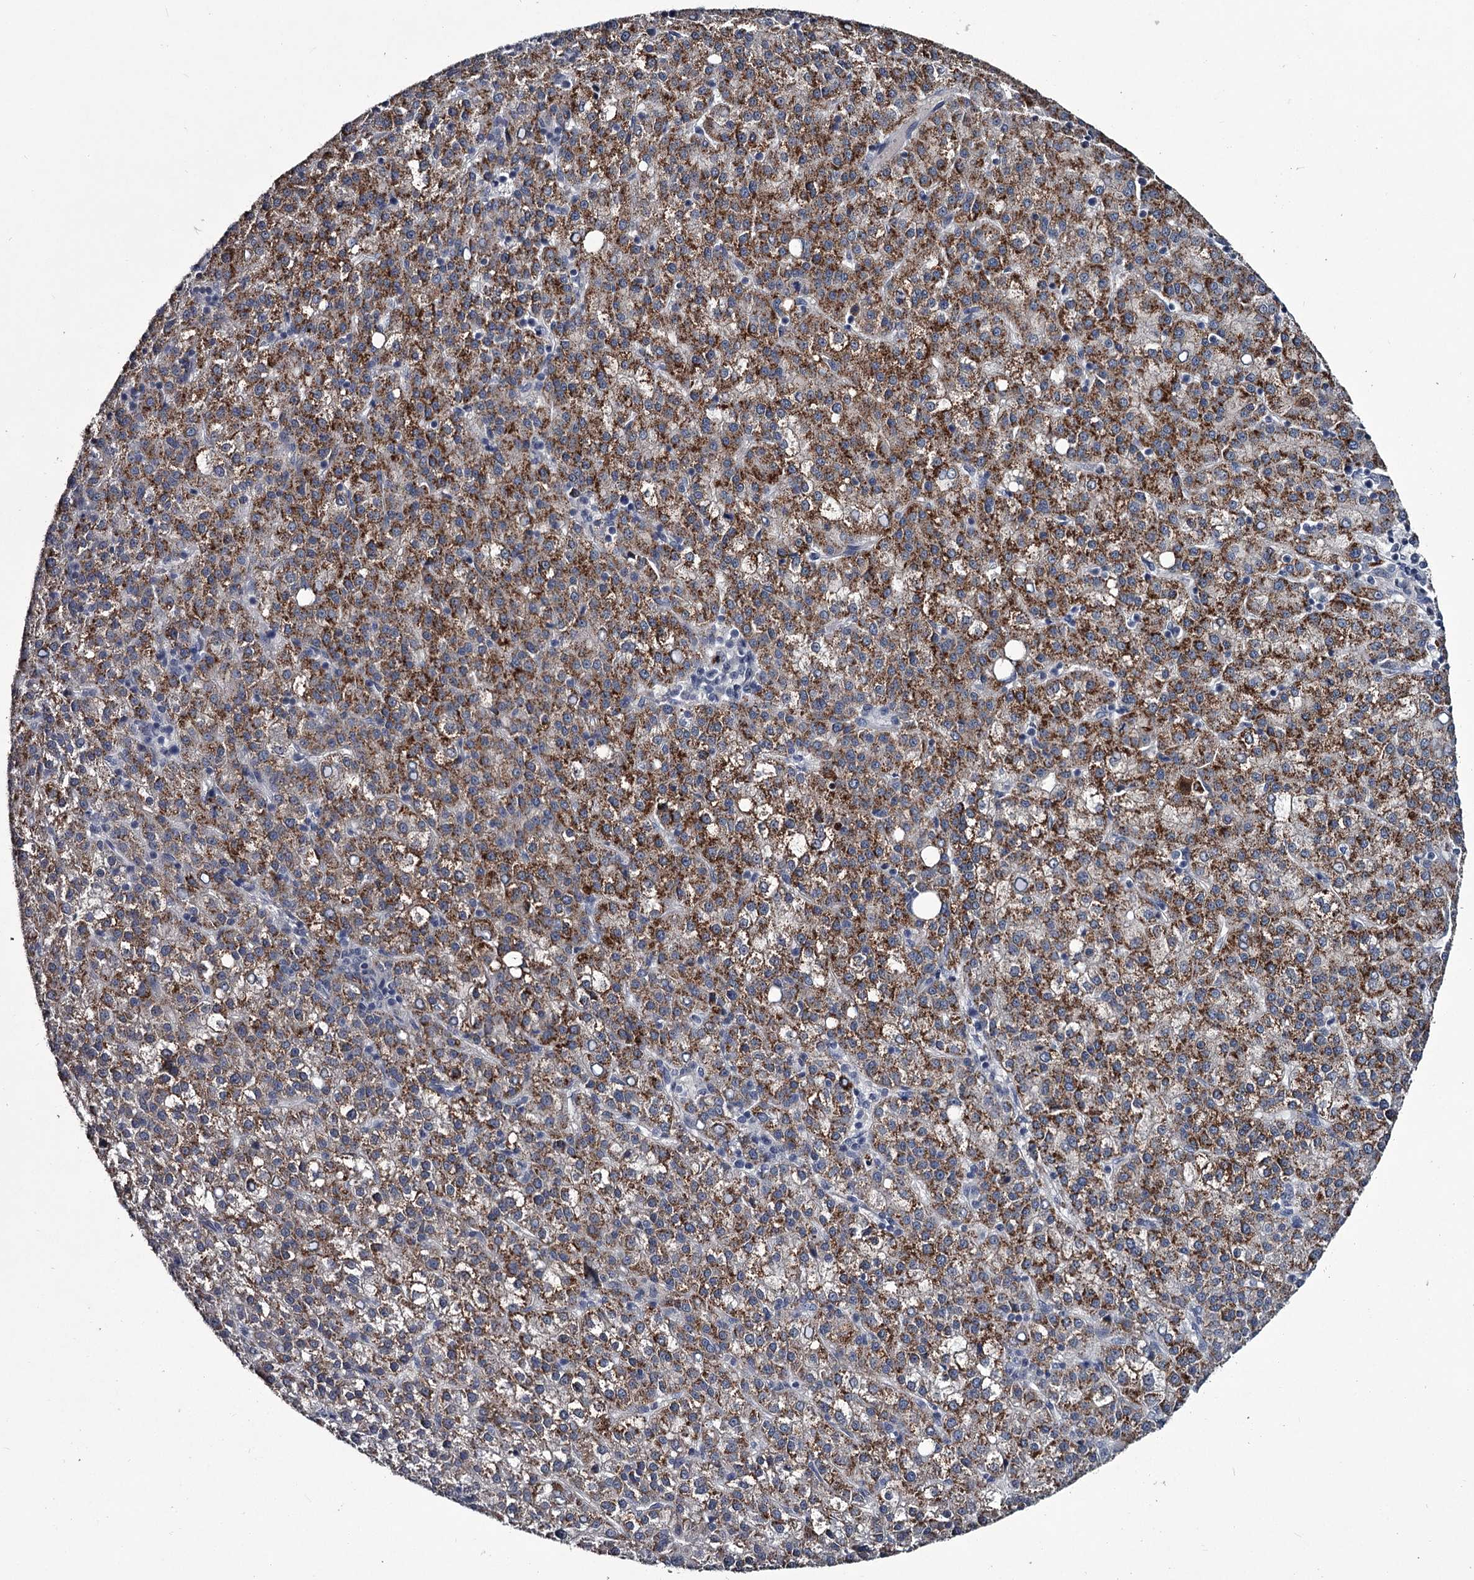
{"staining": {"intensity": "moderate", "quantity": ">75%", "location": "cytoplasmic/membranous"}, "tissue": "liver cancer", "cell_type": "Tumor cells", "image_type": "cancer", "snomed": [{"axis": "morphology", "description": "Carcinoma, Hepatocellular, NOS"}, {"axis": "topography", "description": "Liver"}], "caption": "A brown stain labels moderate cytoplasmic/membranous positivity of a protein in human hepatocellular carcinoma (liver) tumor cells. The protein of interest is shown in brown color, while the nuclei are stained blue.", "gene": "DAO", "patient": {"sex": "female", "age": 58}}